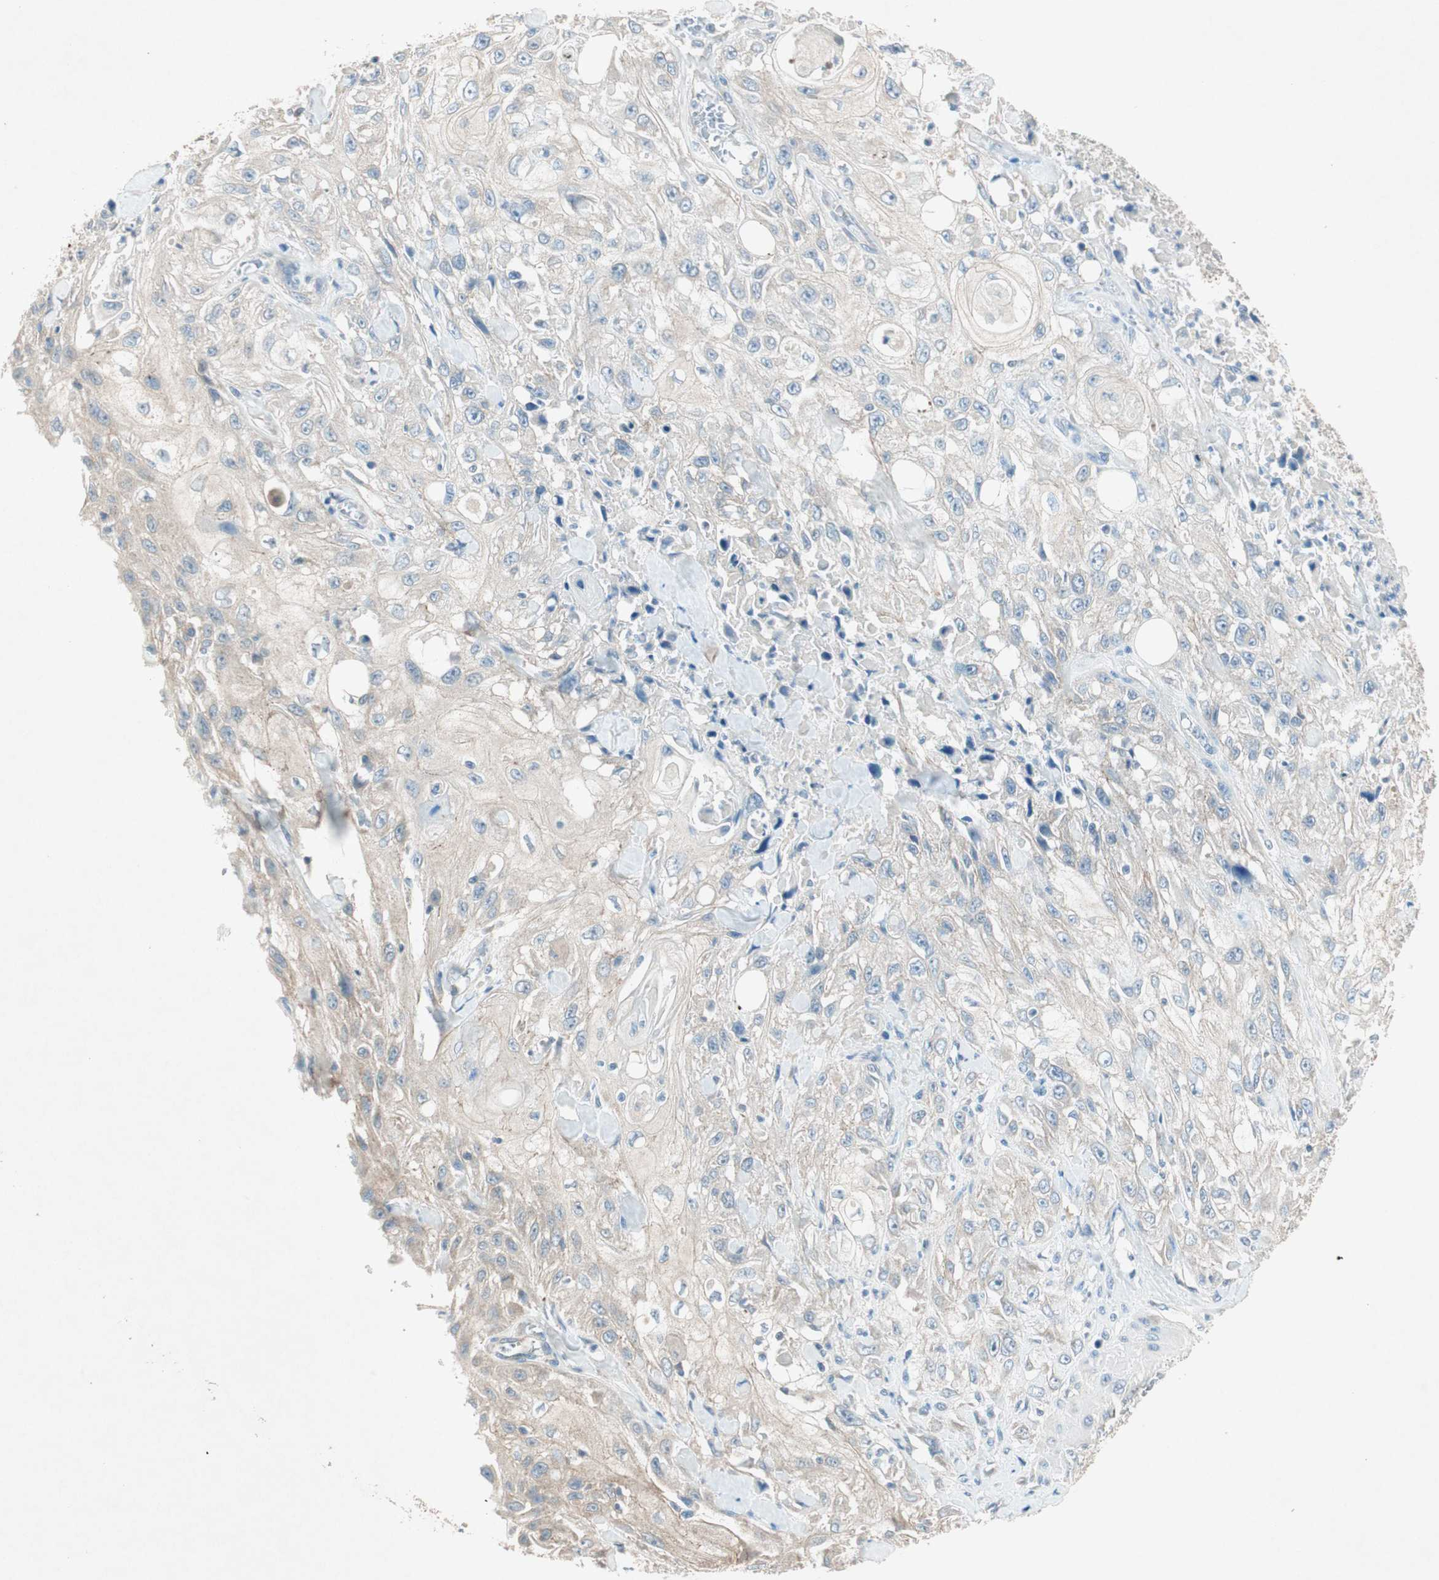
{"staining": {"intensity": "weak", "quantity": "<25%", "location": "cytoplasmic/membranous"}, "tissue": "skin cancer", "cell_type": "Tumor cells", "image_type": "cancer", "snomed": [{"axis": "morphology", "description": "Squamous cell carcinoma, NOS"}, {"axis": "morphology", "description": "Squamous cell carcinoma, metastatic, NOS"}, {"axis": "topography", "description": "Skin"}, {"axis": "topography", "description": "Lymph node"}], "caption": "High magnification brightfield microscopy of squamous cell carcinoma (skin) stained with DAB (brown) and counterstained with hematoxylin (blue): tumor cells show no significant staining.", "gene": "NKAIN1", "patient": {"sex": "male", "age": 75}}